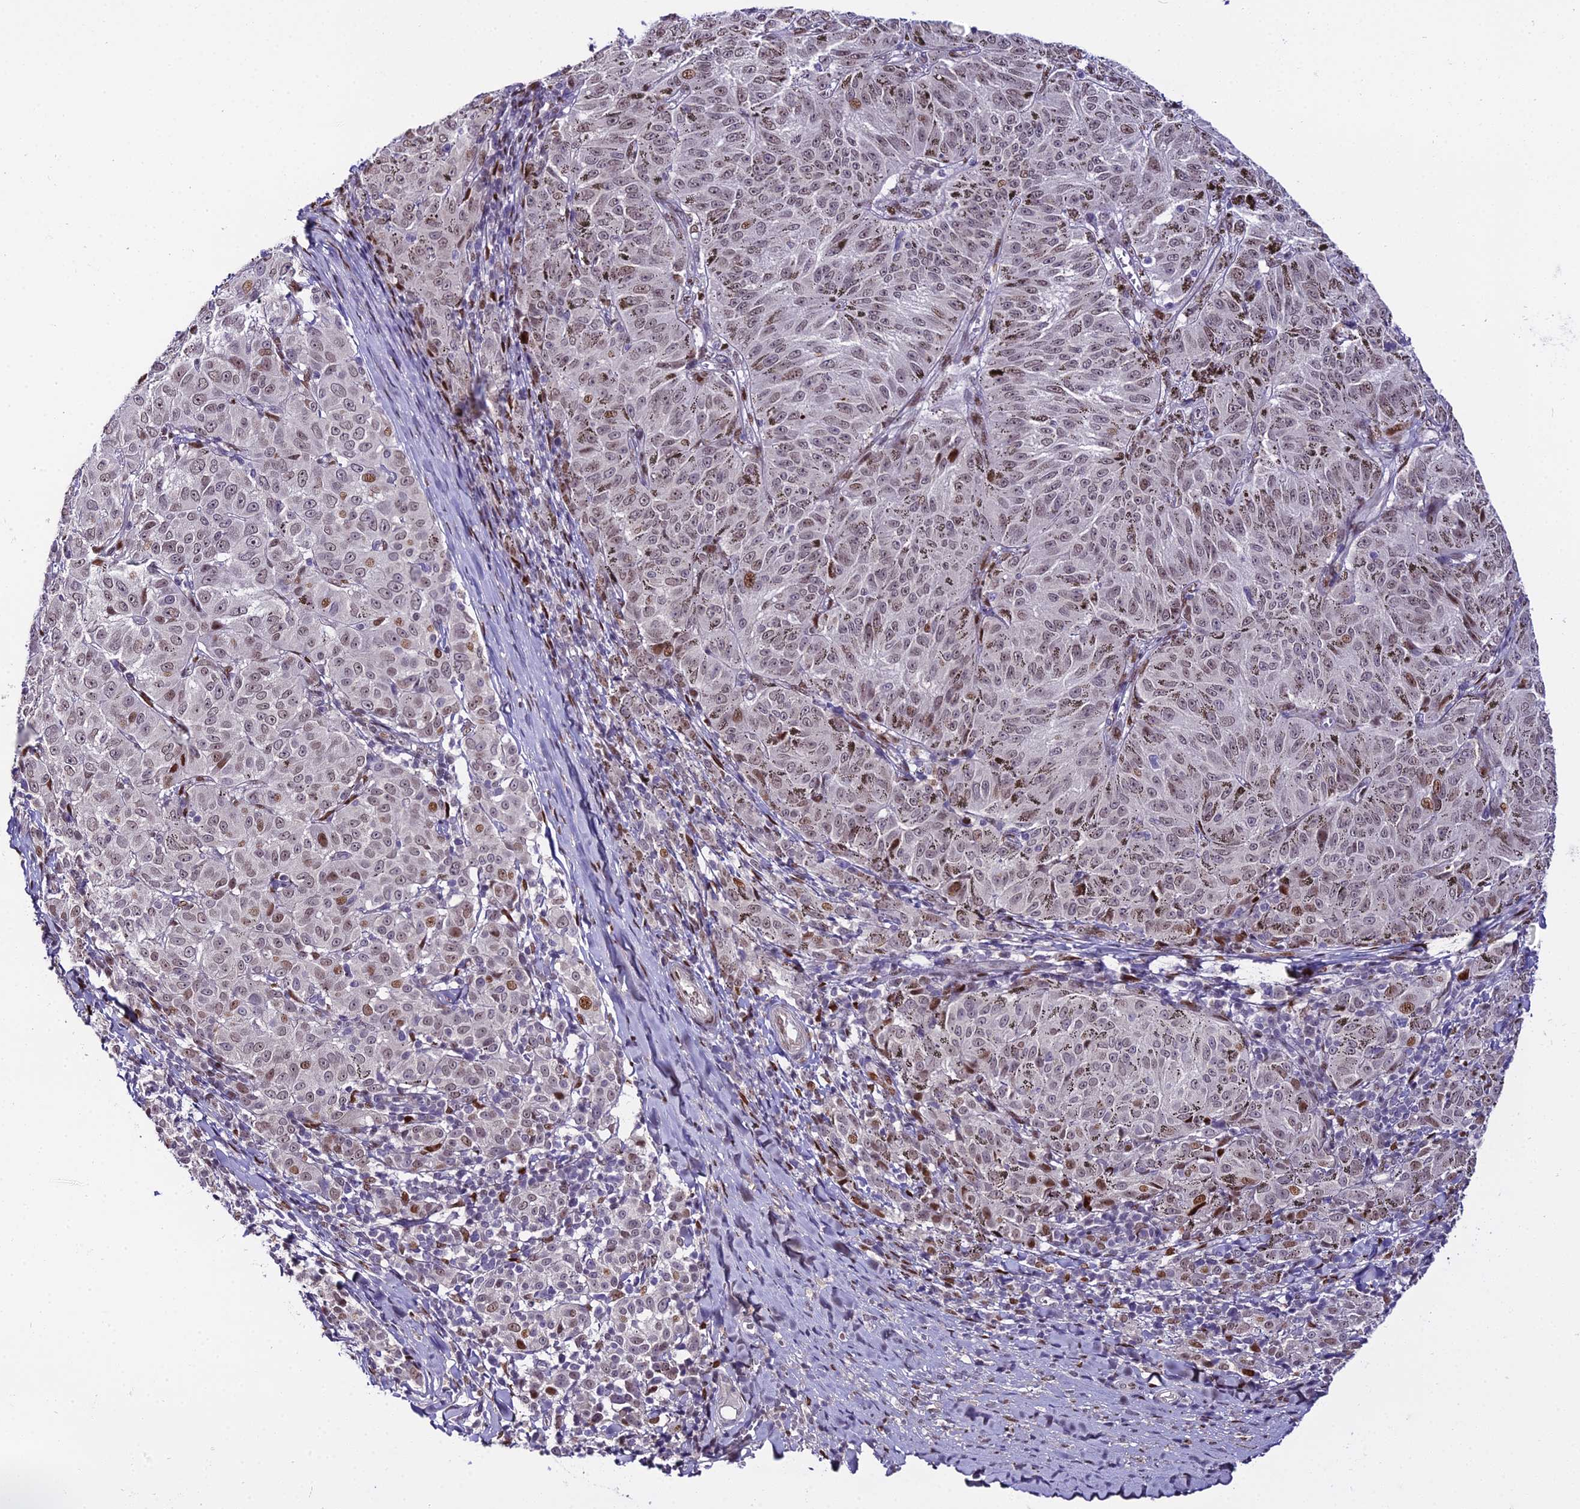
{"staining": {"intensity": "weak", "quantity": "25%-75%", "location": "nuclear"}, "tissue": "melanoma", "cell_type": "Tumor cells", "image_type": "cancer", "snomed": [{"axis": "morphology", "description": "Malignant melanoma, NOS"}, {"axis": "topography", "description": "Skin"}], "caption": "Brown immunohistochemical staining in malignant melanoma shows weak nuclear expression in about 25%-75% of tumor cells.", "gene": "ZNF707", "patient": {"sex": "female", "age": 72}}